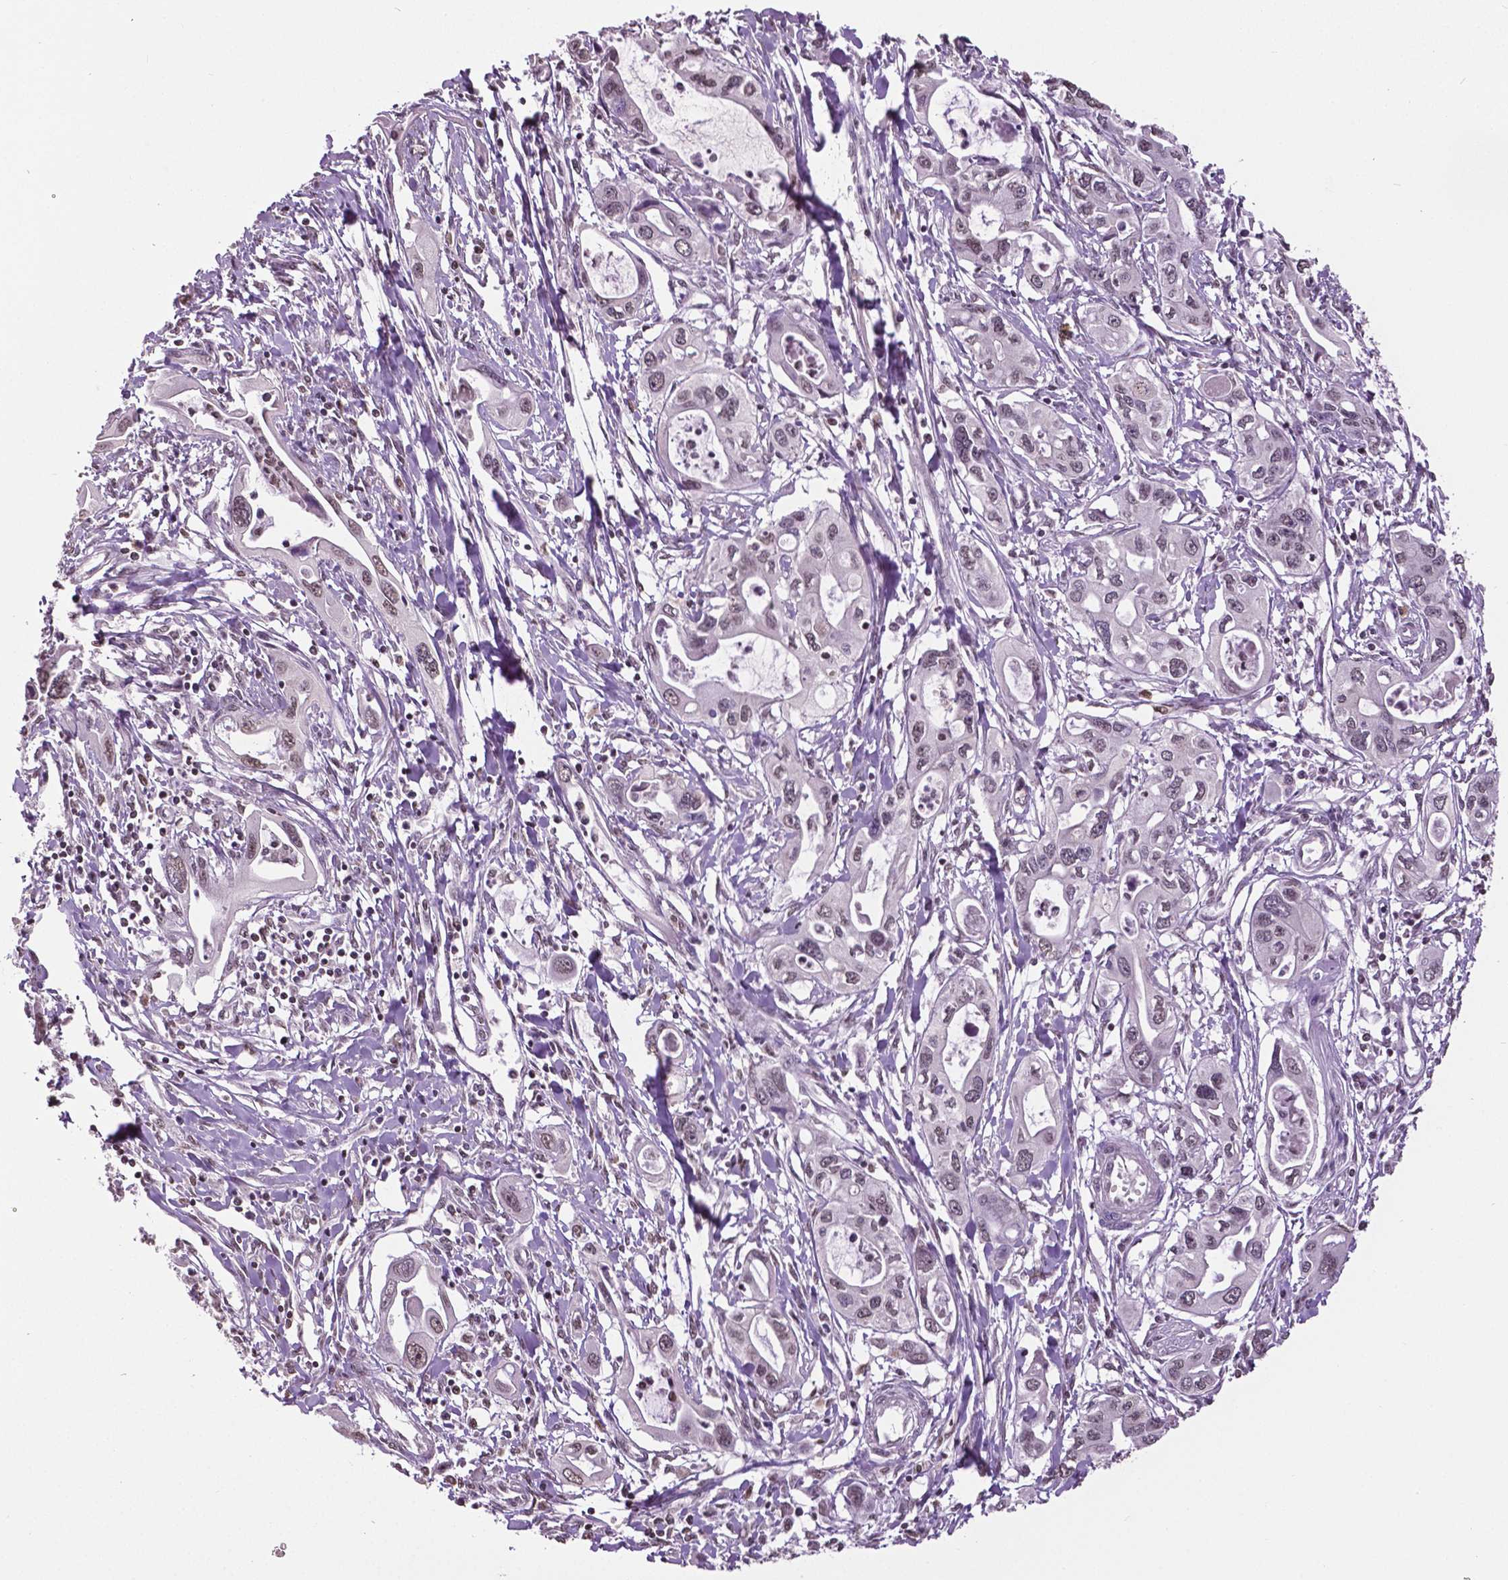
{"staining": {"intensity": "weak", "quantity": "25%-75%", "location": "nuclear"}, "tissue": "pancreatic cancer", "cell_type": "Tumor cells", "image_type": "cancer", "snomed": [{"axis": "morphology", "description": "Adenocarcinoma, NOS"}, {"axis": "topography", "description": "Pancreas"}], "caption": "A photomicrograph of pancreatic cancer (adenocarcinoma) stained for a protein reveals weak nuclear brown staining in tumor cells.", "gene": "DLX5", "patient": {"sex": "male", "age": 60}}